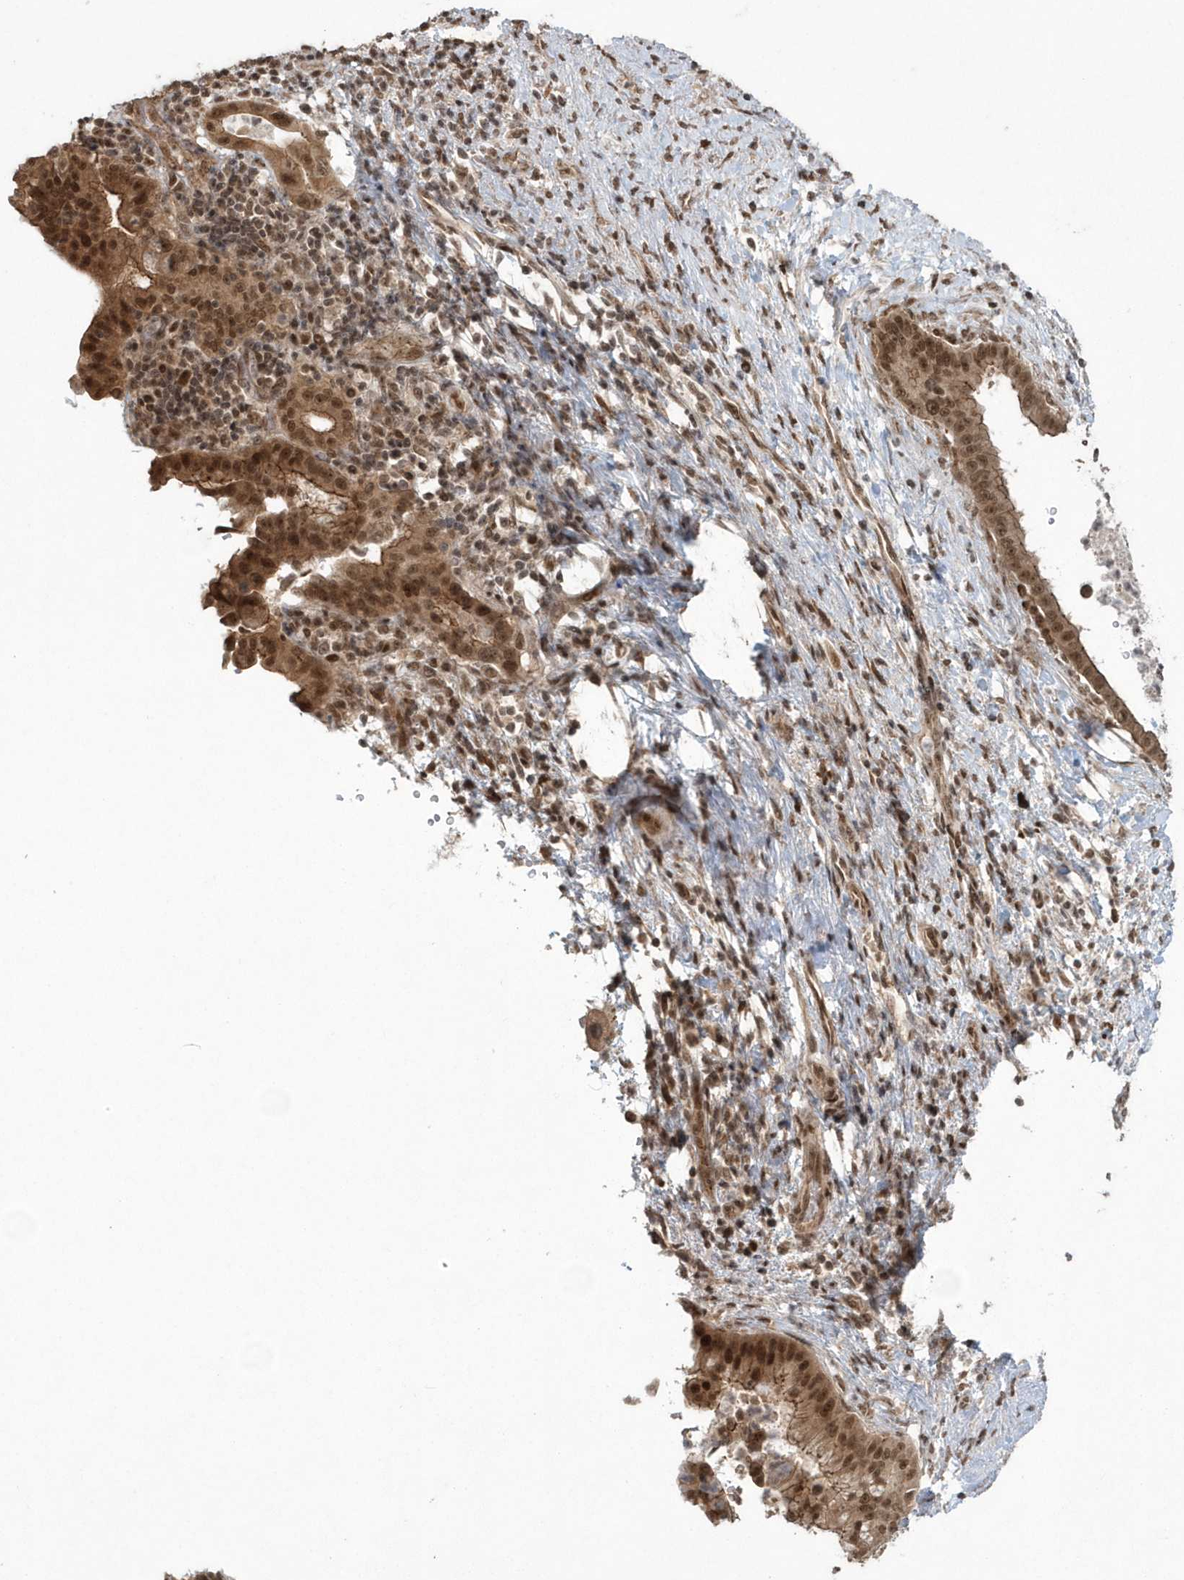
{"staining": {"intensity": "moderate", "quantity": ">75%", "location": "cytoplasmic/membranous,nuclear"}, "tissue": "liver cancer", "cell_type": "Tumor cells", "image_type": "cancer", "snomed": [{"axis": "morphology", "description": "Cholangiocarcinoma"}, {"axis": "topography", "description": "Liver"}], "caption": "Immunohistochemical staining of cholangiocarcinoma (liver) displays moderate cytoplasmic/membranous and nuclear protein positivity in about >75% of tumor cells. The staining was performed using DAB (3,3'-diaminobenzidine), with brown indicating positive protein expression. Nuclei are stained blue with hematoxylin.", "gene": "EPB41L4A", "patient": {"sex": "female", "age": 54}}